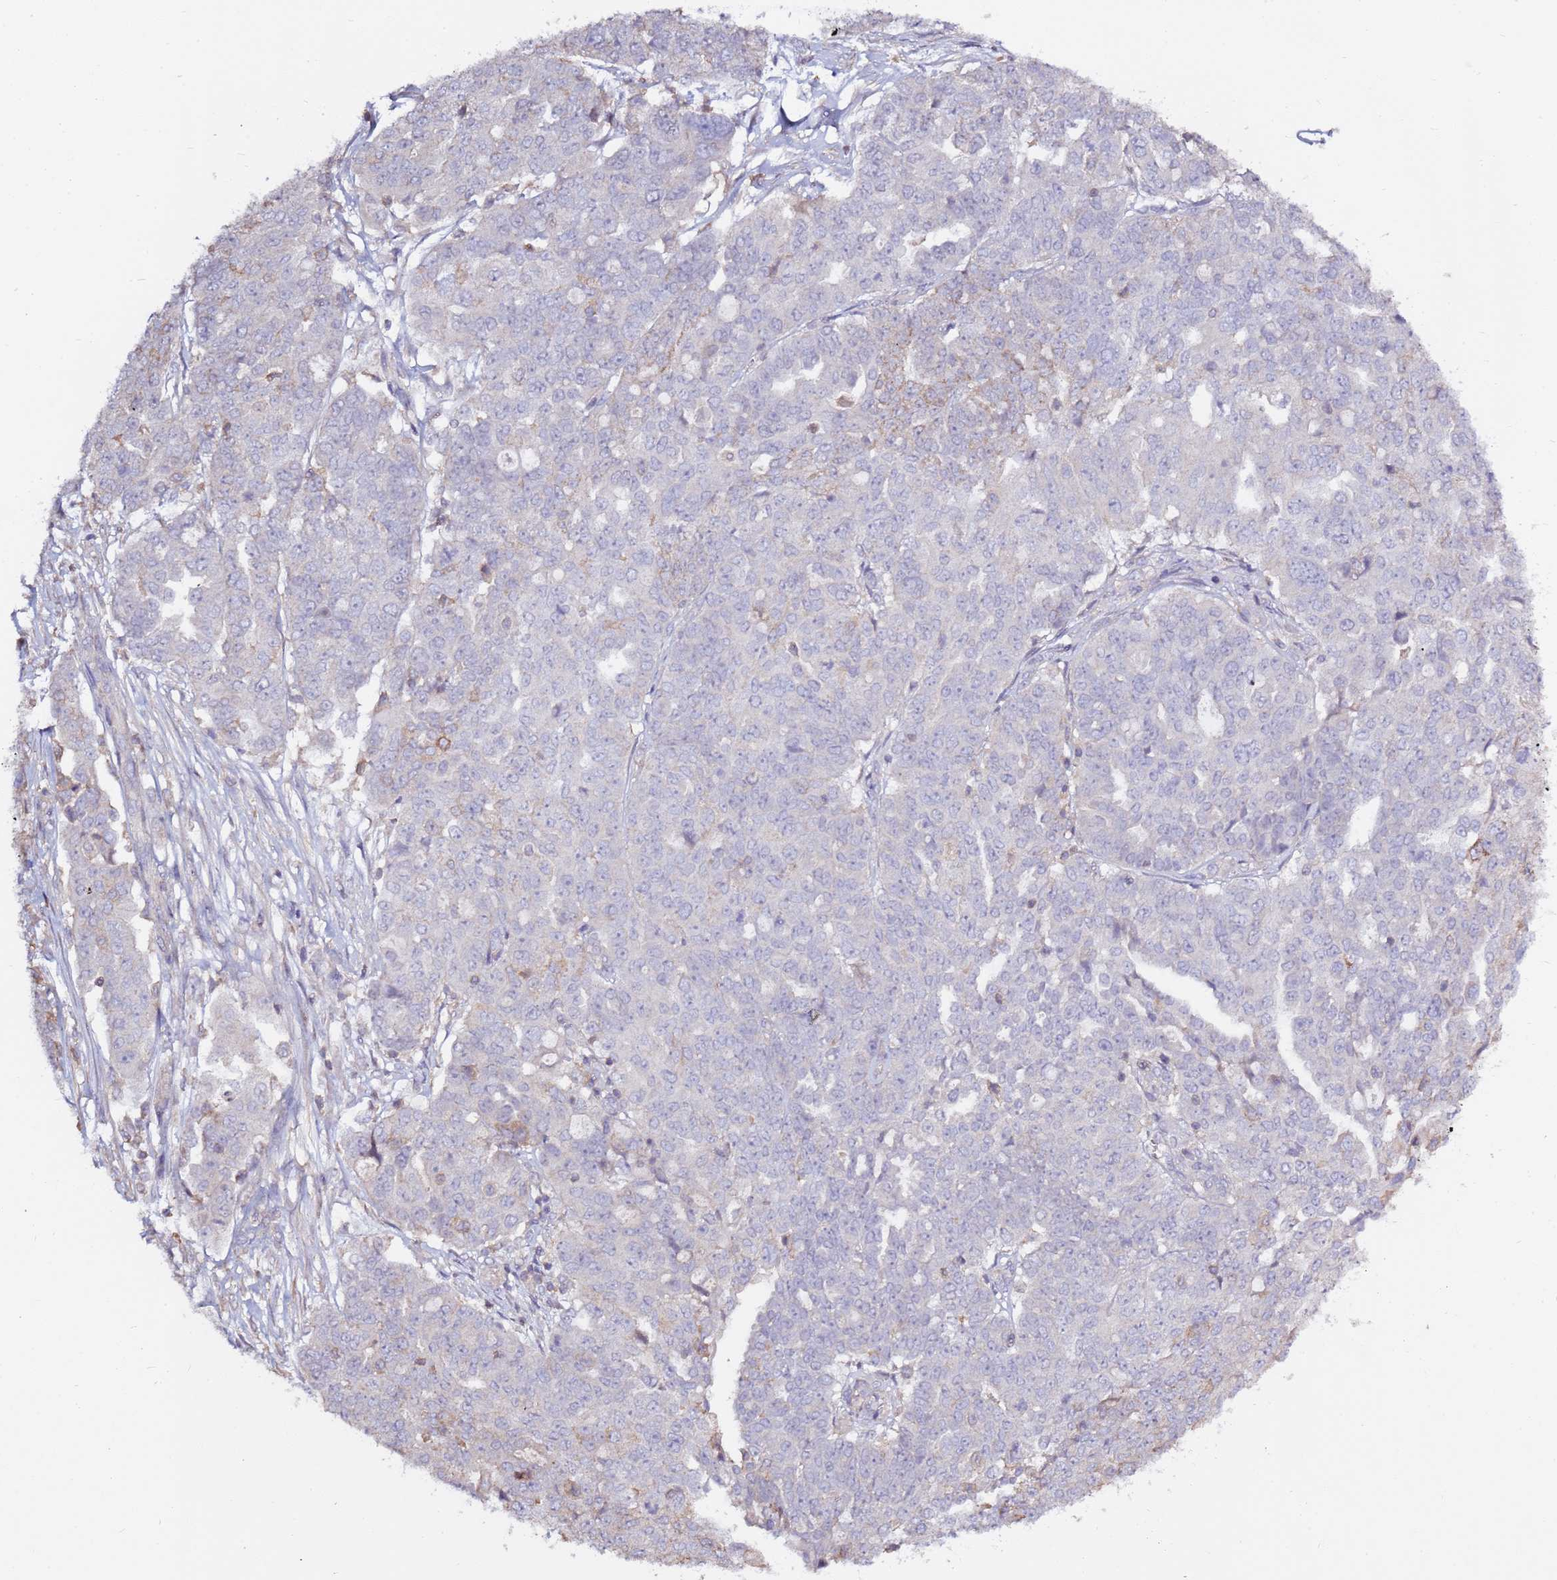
{"staining": {"intensity": "negative", "quantity": "none", "location": "none"}, "tissue": "ovarian cancer", "cell_type": "Tumor cells", "image_type": "cancer", "snomed": [{"axis": "morphology", "description": "Cystadenocarcinoma, serous, NOS"}, {"axis": "topography", "description": "Soft tissue"}, {"axis": "topography", "description": "Ovary"}], "caption": "Immunohistochemical staining of human ovarian cancer shows no significant positivity in tumor cells. (DAB IHC visualized using brightfield microscopy, high magnification).", "gene": "EVA1B", "patient": {"sex": "female", "age": 57}}